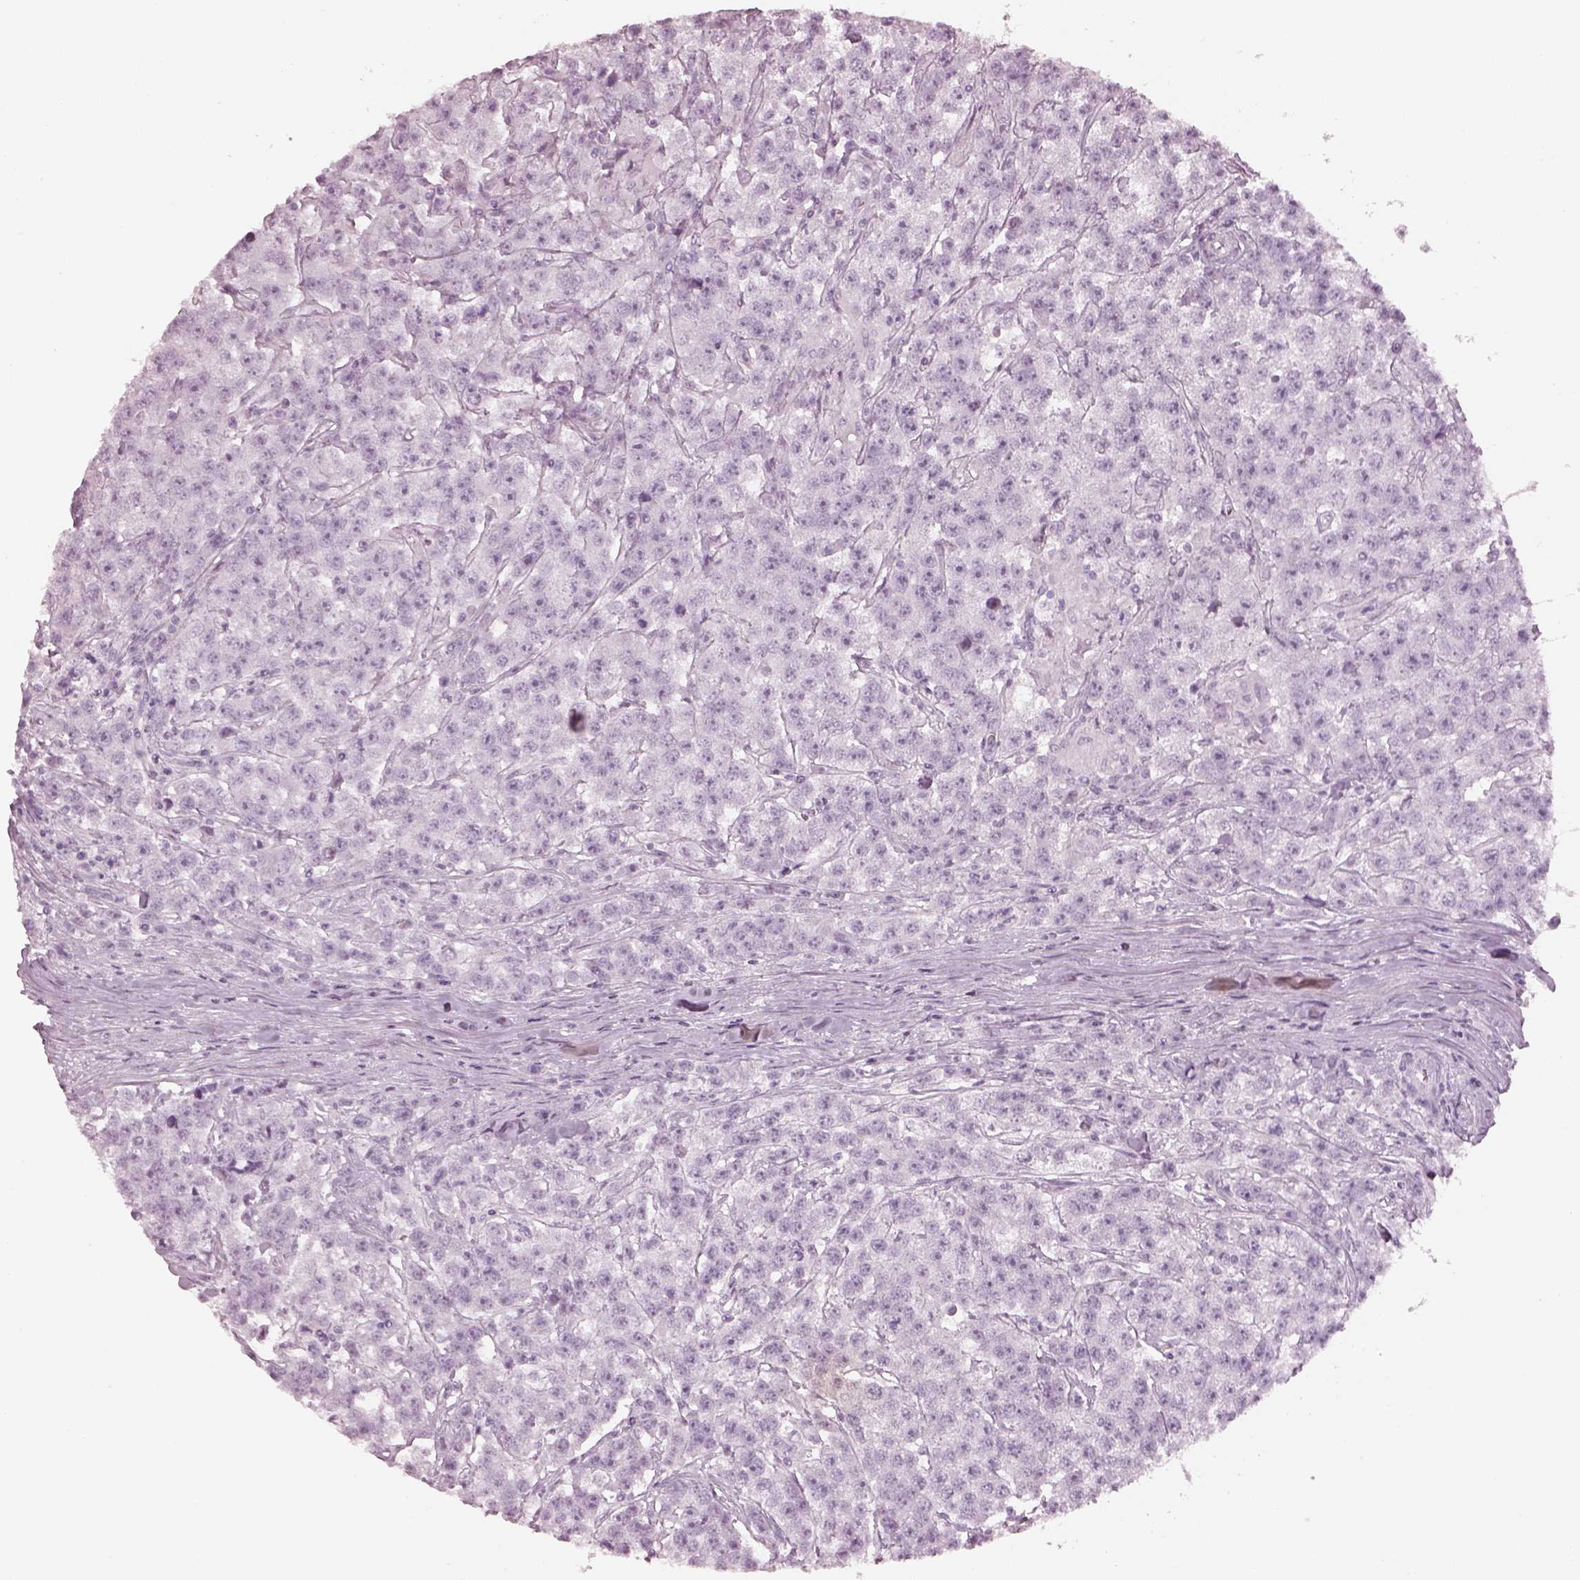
{"staining": {"intensity": "negative", "quantity": "none", "location": "none"}, "tissue": "testis cancer", "cell_type": "Tumor cells", "image_type": "cancer", "snomed": [{"axis": "morphology", "description": "Seminoma, NOS"}, {"axis": "topography", "description": "Testis"}], "caption": "A high-resolution histopathology image shows IHC staining of testis cancer, which displays no significant expression in tumor cells. (Immunohistochemistry (ihc), brightfield microscopy, high magnification).", "gene": "OPN4", "patient": {"sex": "male", "age": 59}}